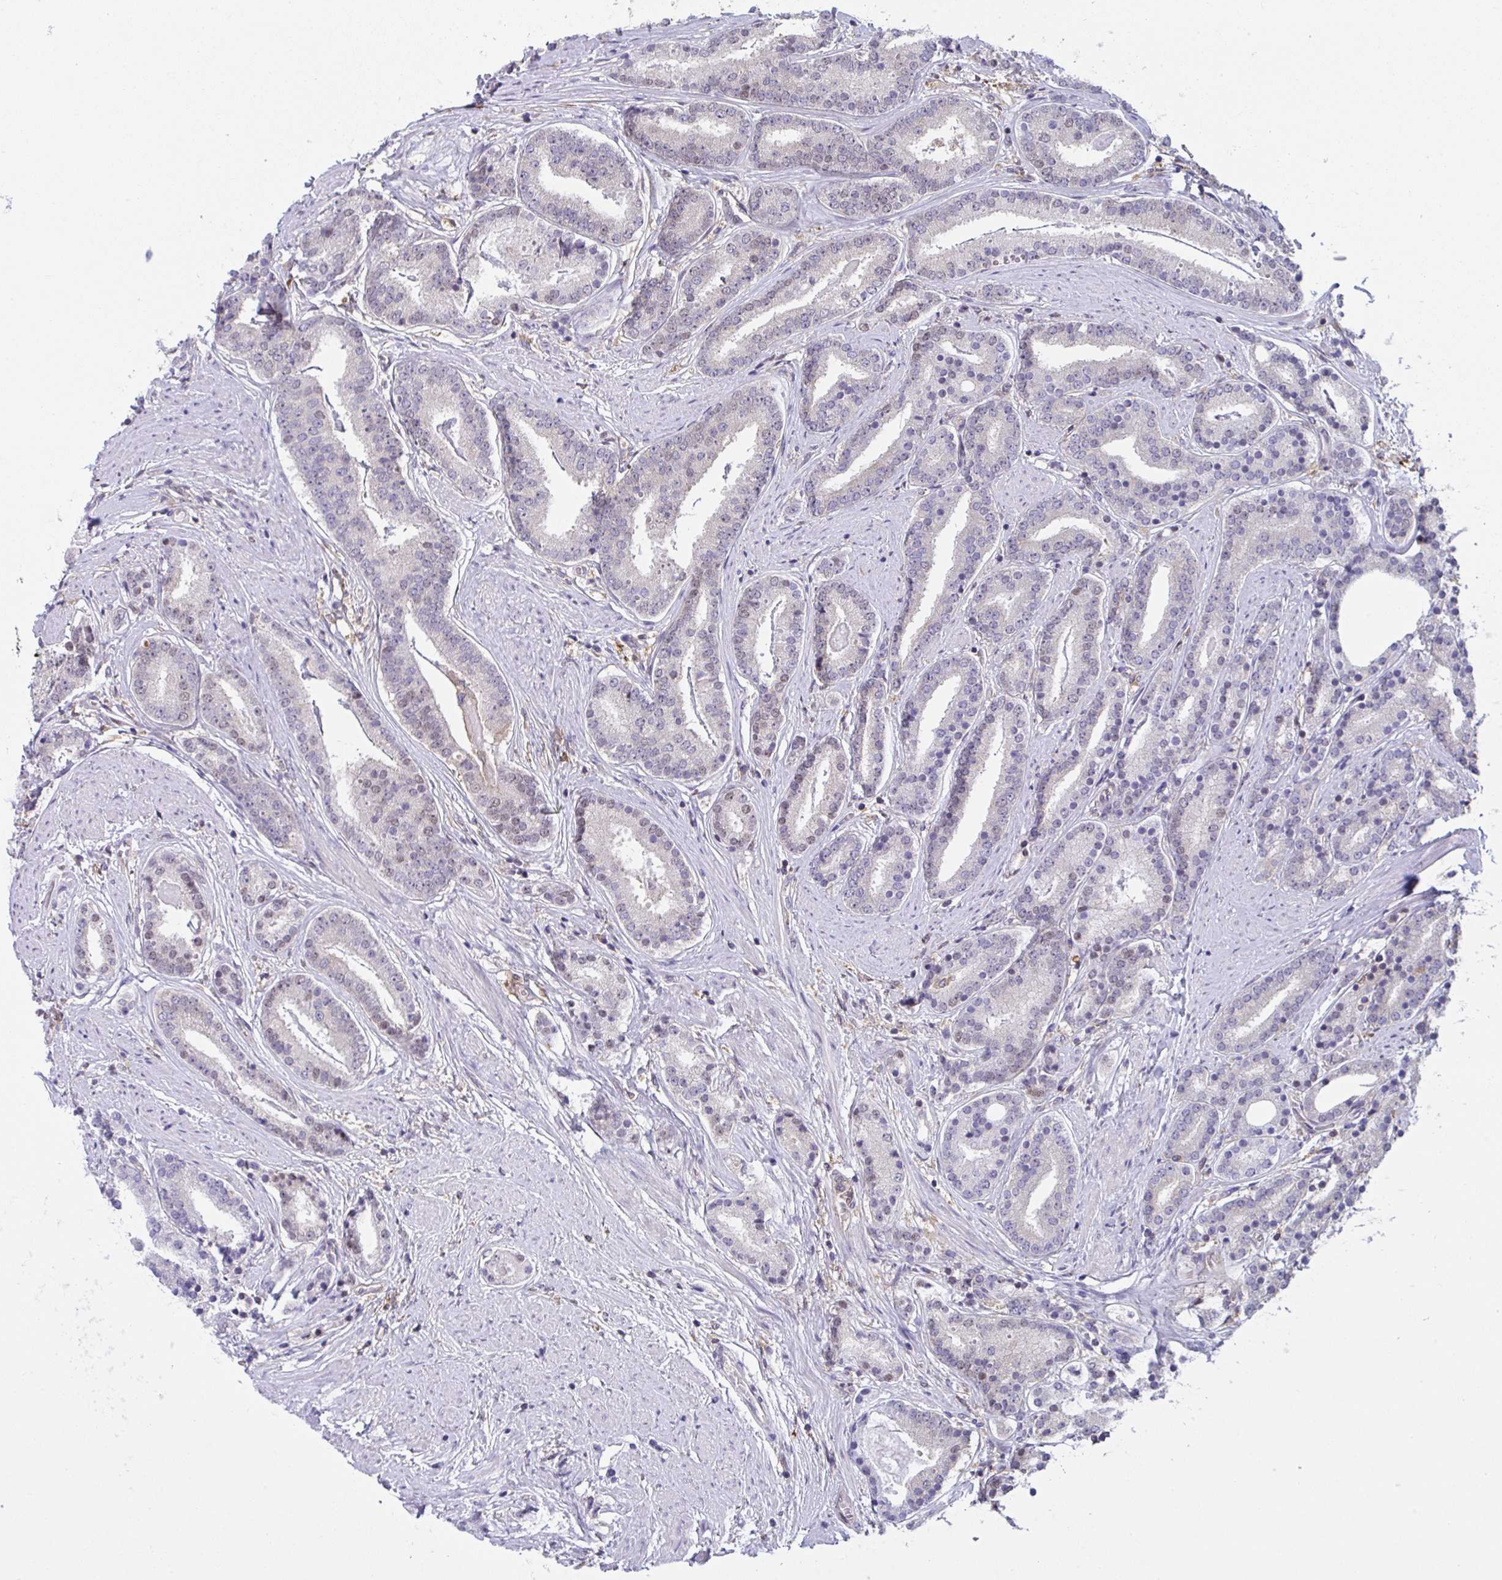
{"staining": {"intensity": "negative", "quantity": "none", "location": "none"}, "tissue": "prostate cancer", "cell_type": "Tumor cells", "image_type": "cancer", "snomed": [{"axis": "morphology", "description": "Adenocarcinoma, High grade"}, {"axis": "topography", "description": "Prostate"}], "caption": "Tumor cells show no significant protein positivity in prostate high-grade adenocarcinoma. (Stains: DAB (3,3'-diaminobenzidine) immunohistochemistry (IHC) with hematoxylin counter stain, Microscopy: brightfield microscopy at high magnification).", "gene": "ALDH16A1", "patient": {"sex": "male", "age": 63}}